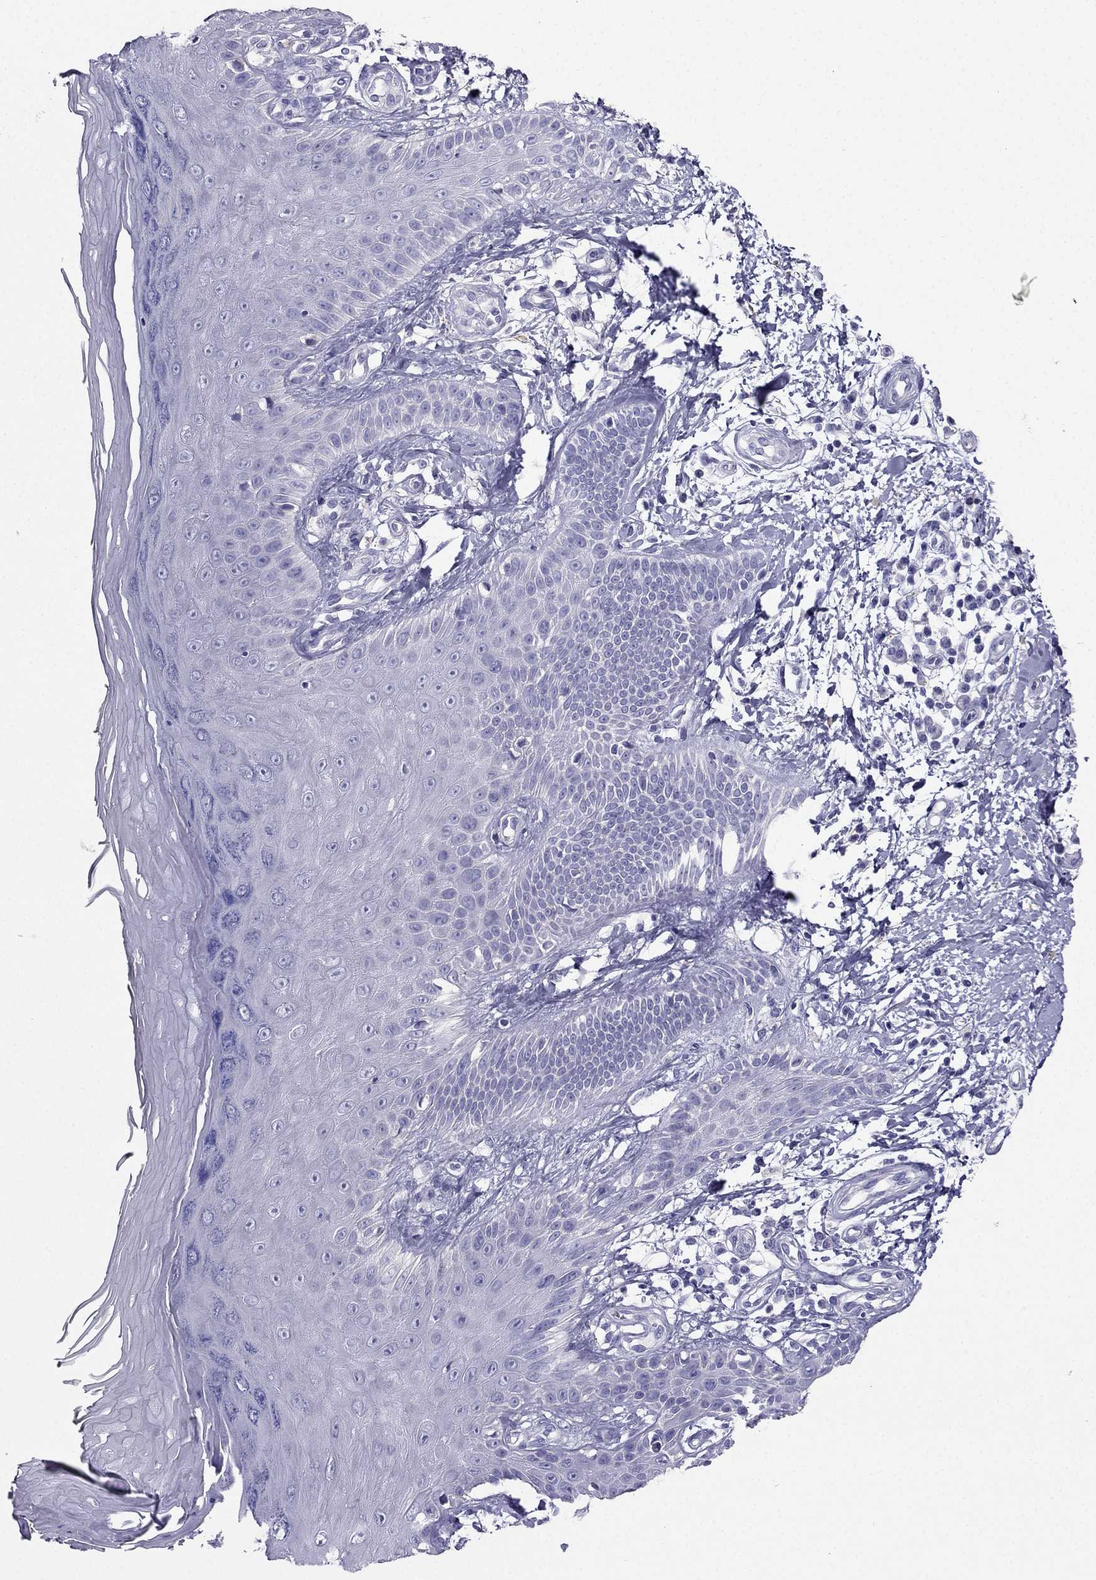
{"staining": {"intensity": "negative", "quantity": "none", "location": "none"}, "tissue": "skin", "cell_type": "Fibroblasts", "image_type": "normal", "snomed": [{"axis": "morphology", "description": "Normal tissue, NOS"}, {"axis": "morphology", "description": "Inflammation, NOS"}, {"axis": "morphology", "description": "Fibrosis, NOS"}, {"axis": "topography", "description": "Skin"}], "caption": "Fibroblasts show no significant protein positivity in normal skin. (Stains: DAB immunohistochemistry (IHC) with hematoxylin counter stain, Microscopy: brightfield microscopy at high magnification).", "gene": "PTH", "patient": {"sex": "male", "age": 71}}